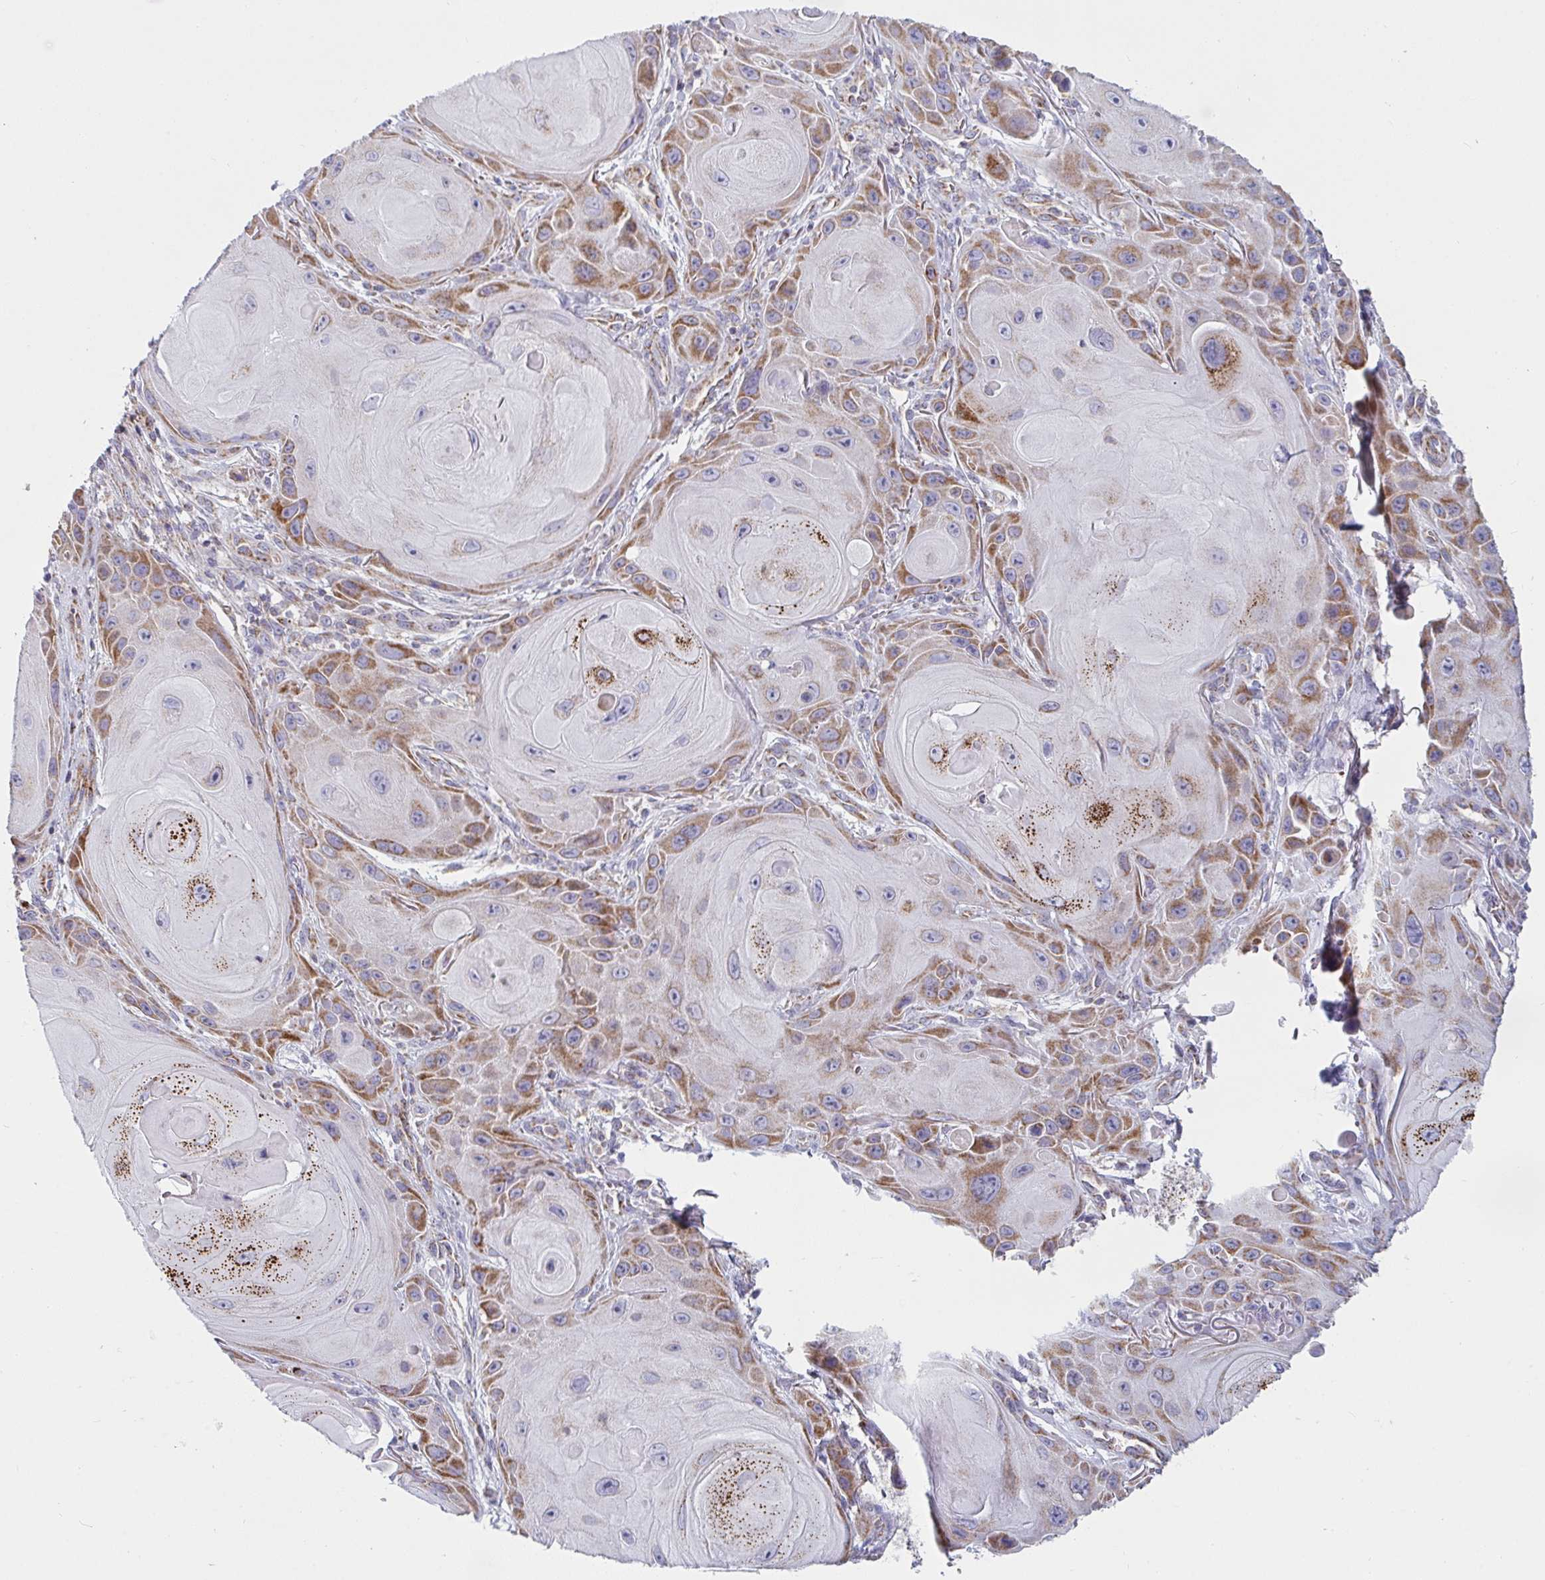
{"staining": {"intensity": "moderate", "quantity": "25%-75%", "location": "cytoplasmic/membranous"}, "tissue": "skin cancer", "cell_type": "Tumor cells", "image_type": "cancer", "snomed": [{"axis": "morphology", "description": "Squamous cell carcinoma, NOS"}, {"axis": "topography", "description": "Skin"}], "caption": "A high-resolution micrograph shows immunohistochemistry staining of squamous cell carcinoma (skin), which shows moderate cytoplasmic/membranous staining in approximately 25%-75% of tumor cells. (brown staining indicates protein expression, while blue staining denotes nuclei).", "gene": "FAHD1", "patient": {"sex": "female", "age": 94}}